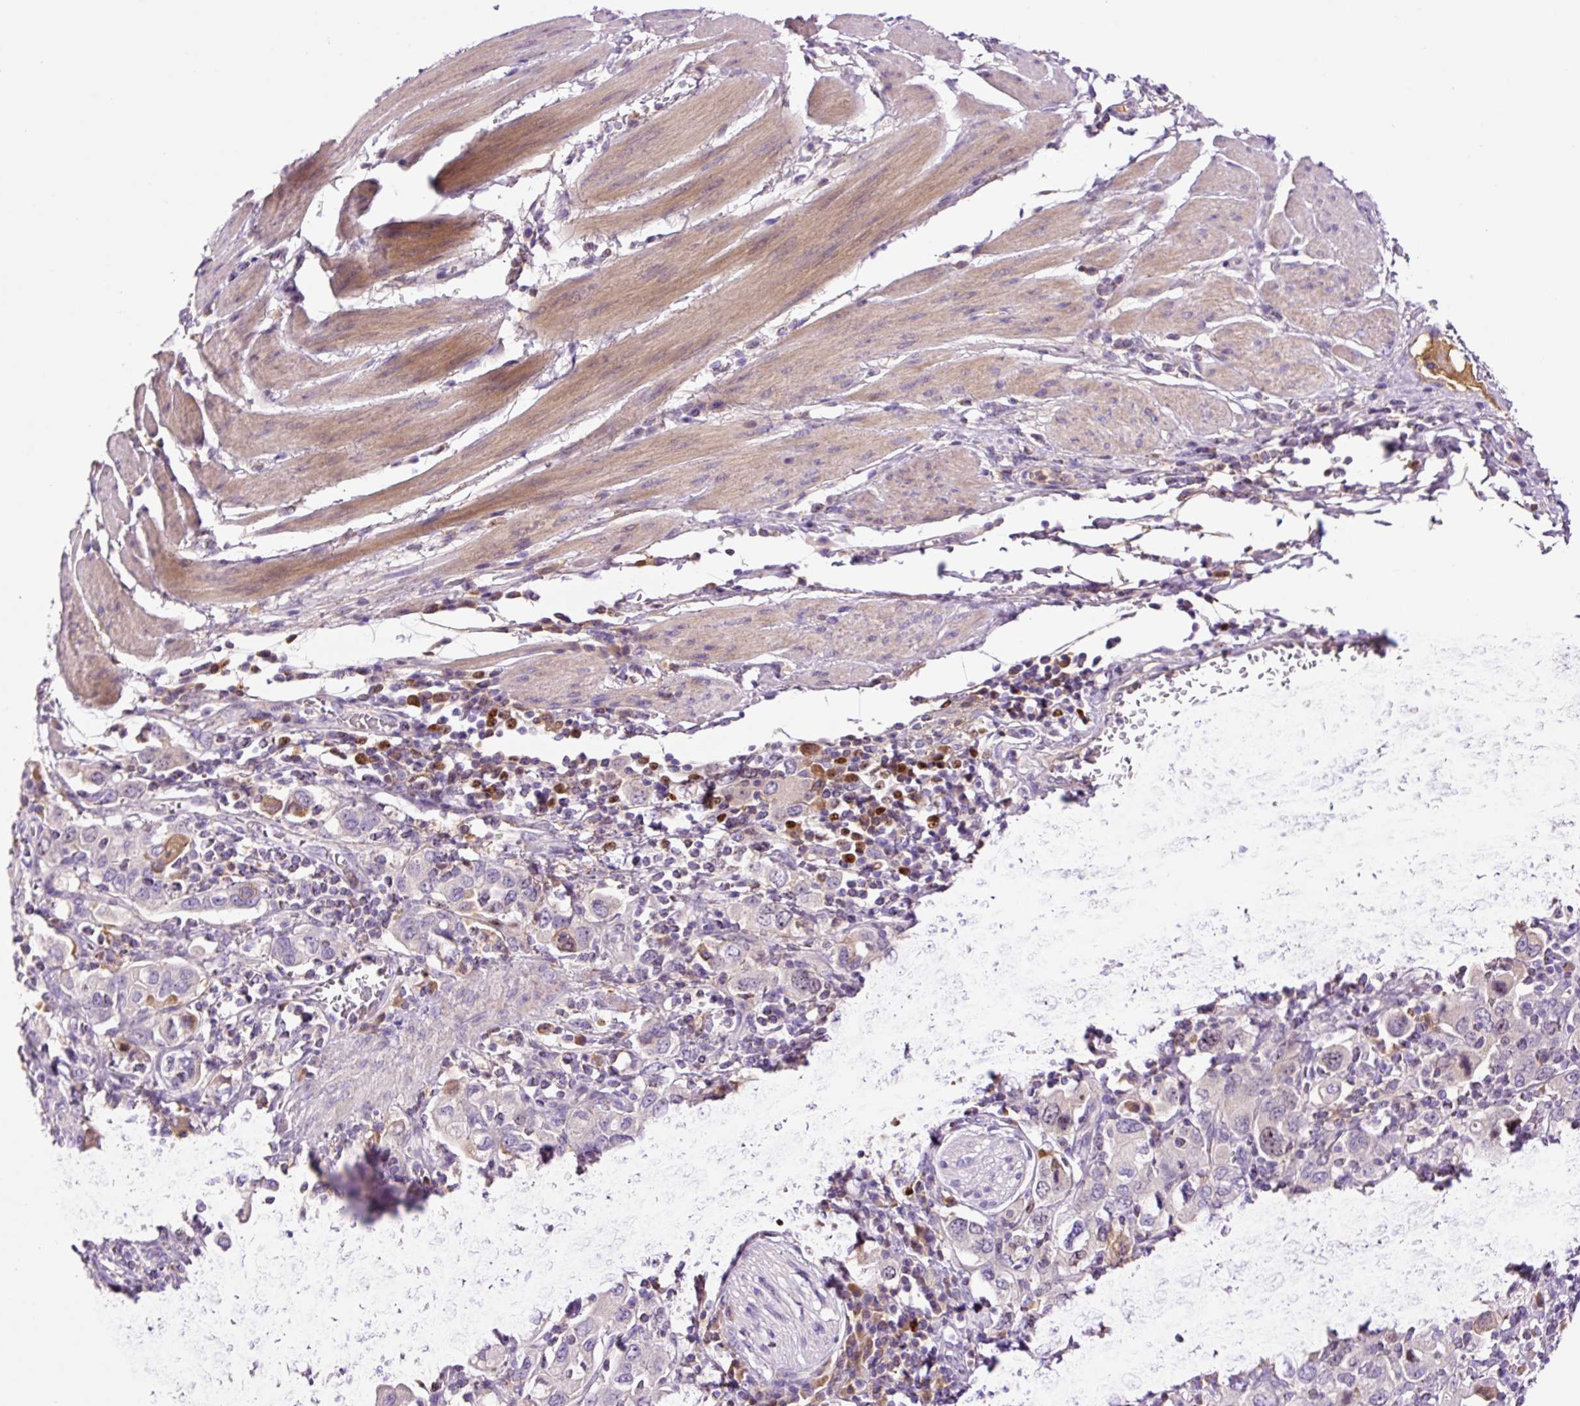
{"staining": {"intensity": "negative", "quantity": "none", "location": "none"}, "tissue": "stomach cancer", "cell_type": "Tumor cells", "image_type": "cancer", "snomed": [{"axis": "morphology", "description": "Adenocarcinoma, NOS"}, {"axis": "topography", "description": "Stomach, upper"}, {"axis": "topography", "description": "Stomach"}], "caption": "Immunohistochemistry histopathology image of neoplastic tissue: stomach adenocarcinoma stained with DAB displays no significant protein positivity in tumor cells.", "gene": "DPPA4", "patient": {"sex": "male", "age": 62}}